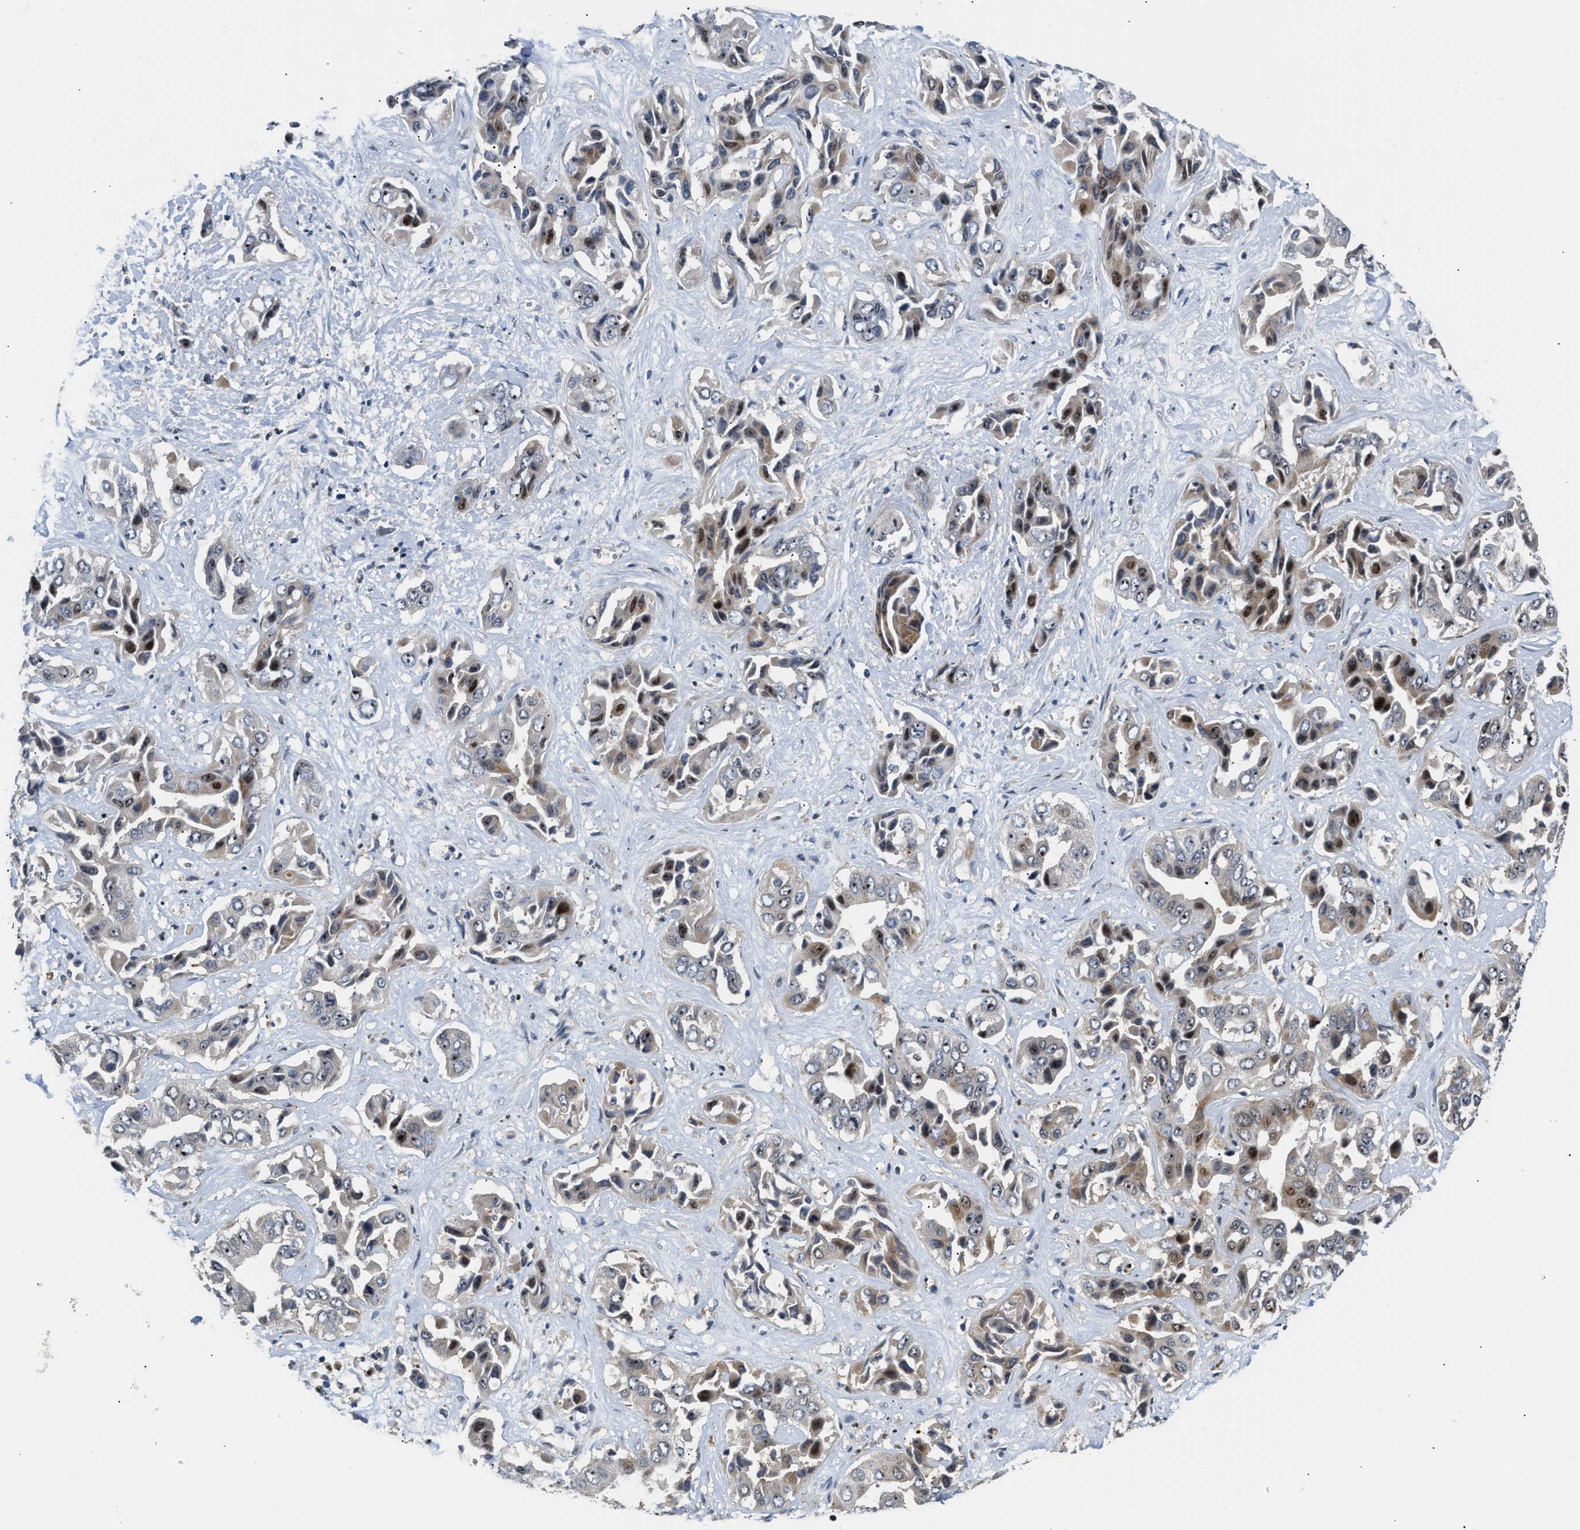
{"staining": {"intensity": "moderate", "quantity": "25%-75%", "location": "cytoplasmic/membranous,nuclear"}, "tissue": "liver cancer", "cell_type": "Tumor cells", "image_type": "cancer", "snomed": [{"axis": "morphology", "description": "Cholangiocarcinoma"}, {"axis": "topography", "description": "Liver"}], "caption": "Tumor cells show moderate cytoplasmic/membranous and nuclear staining in about 25%-75% of cells in liver cancer.", "gene": "ALDH3A2", "patient": {"sex": "female", "age": 52}}